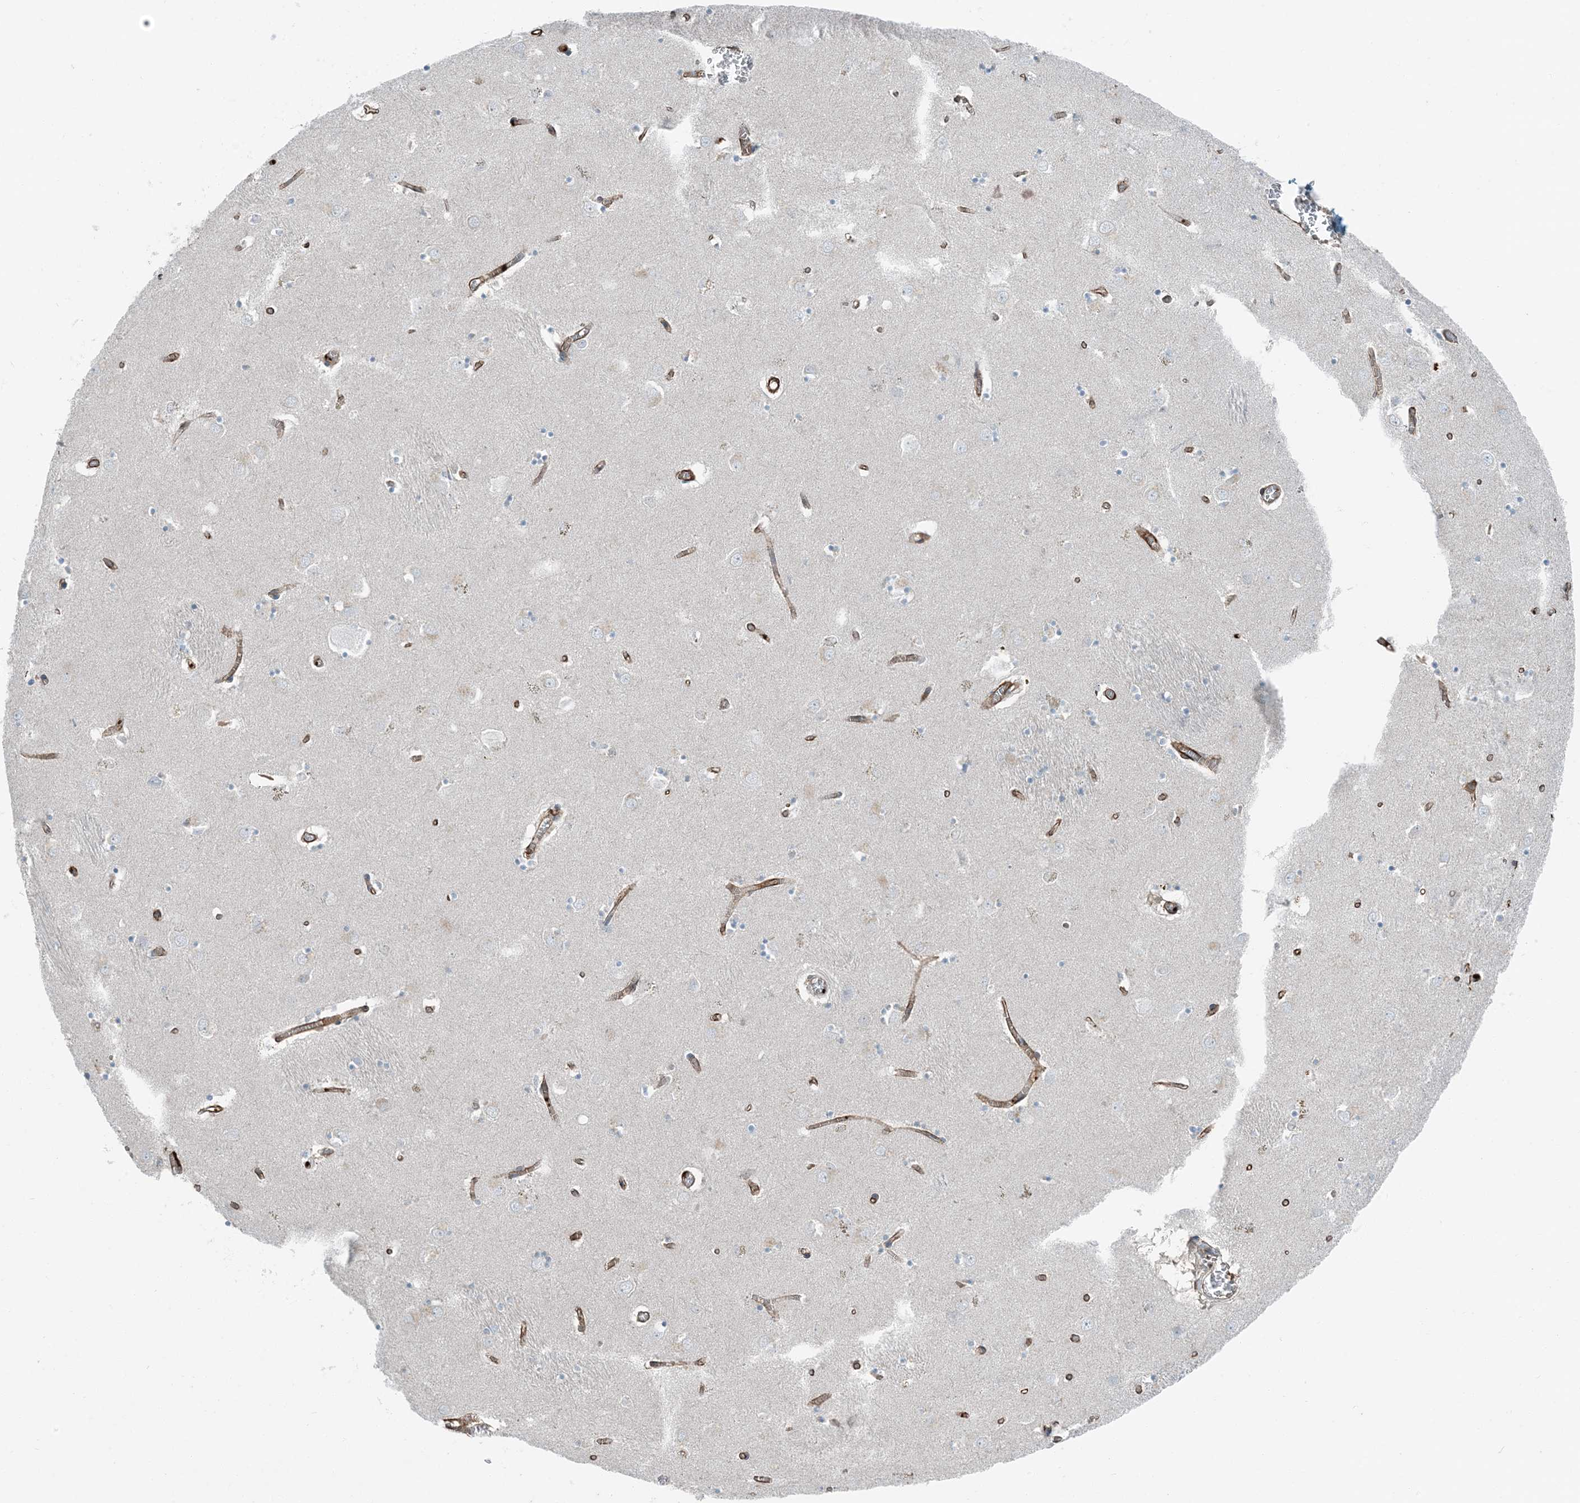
{"staining": {"intensity": "negative", "quantity": "none", "location": "none"}, "tissue": "caudate", "cell_type": "Glial cells", "image_type": "normal", "snomed": [{"axis": "morphology", "description": "Normal tissue, NOS"}, {"axis": "topography", "description": "Lateral ventricle wall"}], "caption": "Protein analysis of normal caudate shows no significant positivity in glial cells.", "gene": "APOBEC3C", "patient": {"sex": "male", "age": 70}}